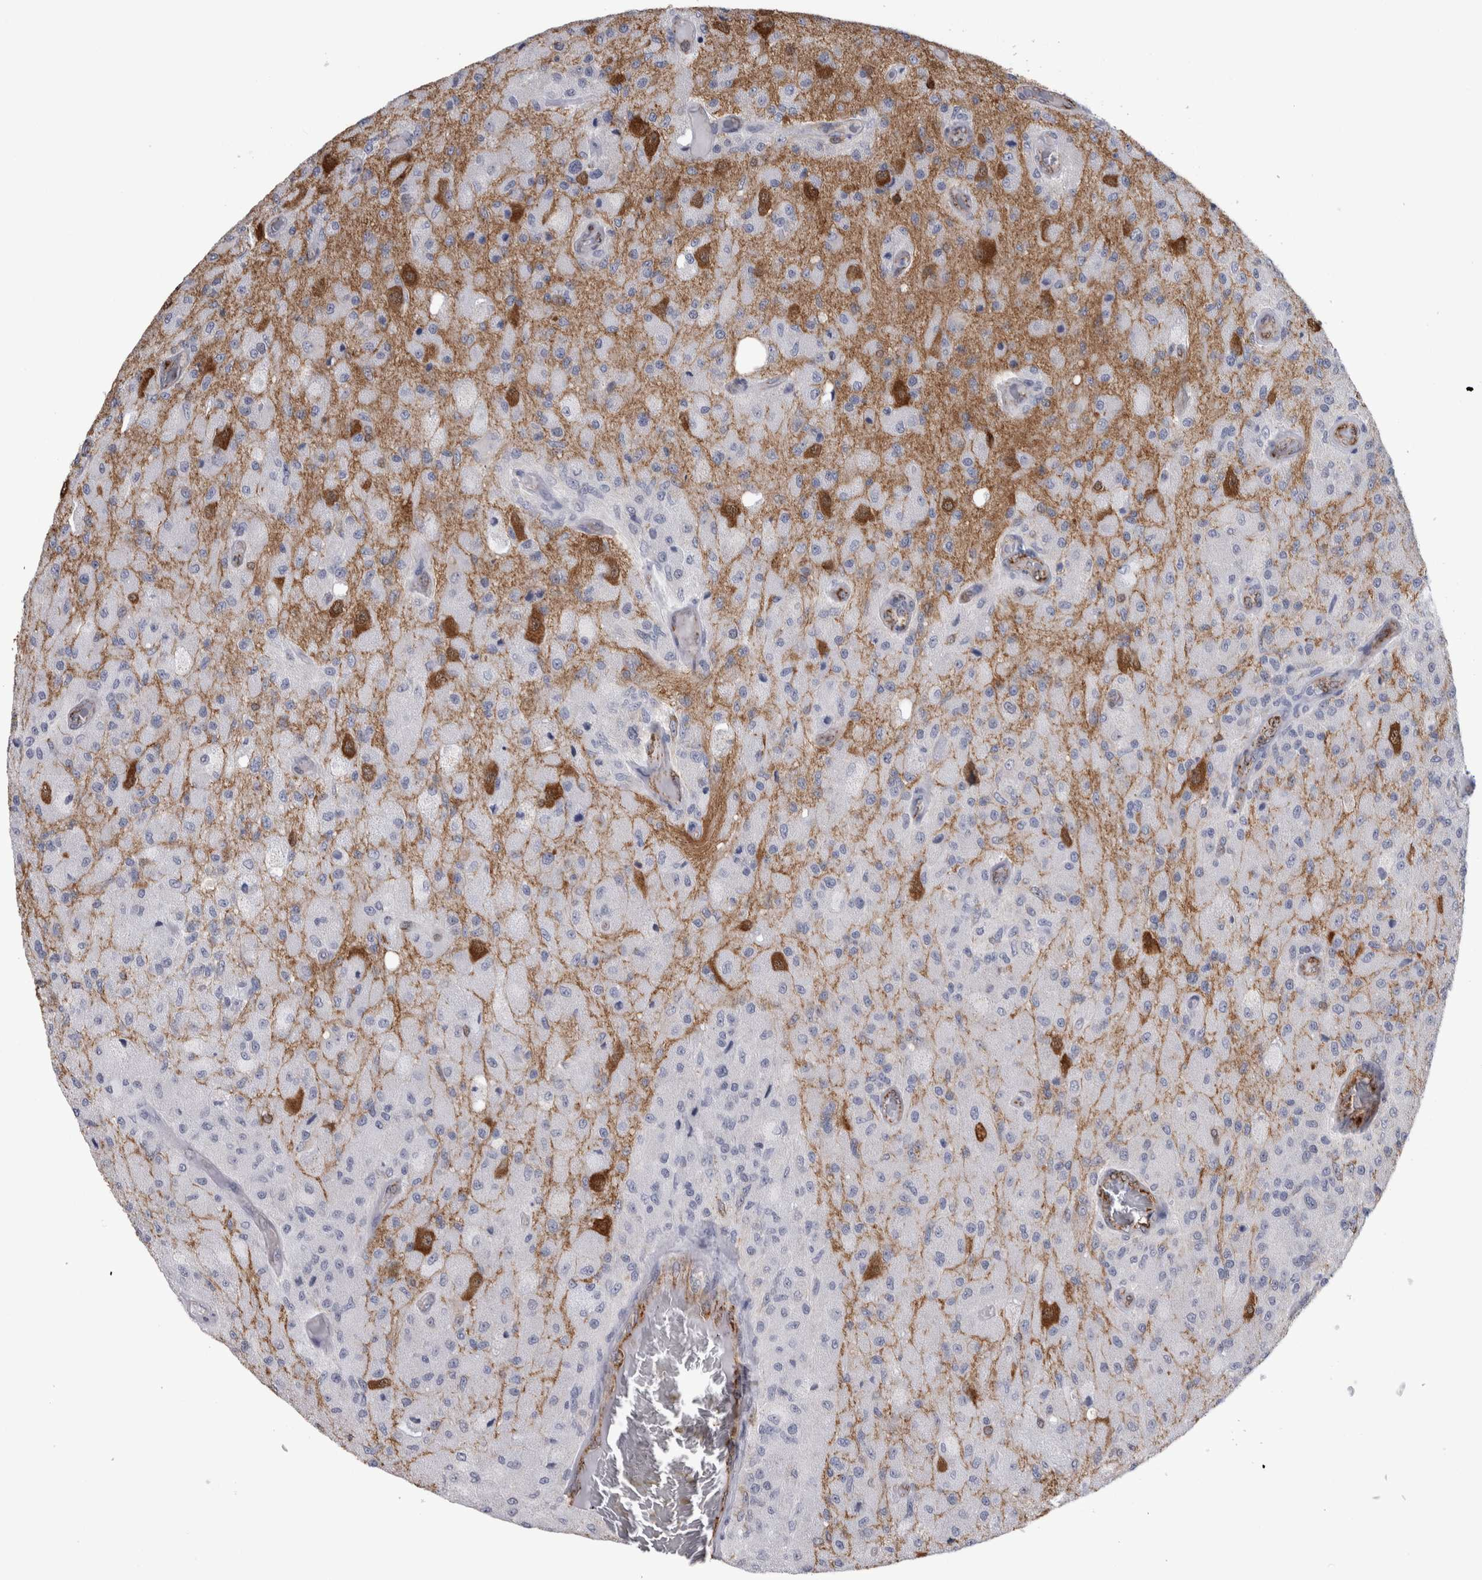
{"staining": {"intensity": "negative", "quantity": "none", "location": "none"}, "tissue": "glioma", "cell_type": "Tumor cells", "image_type": "cancer", "snomed": [{"axis": "morphology", "description": "Normal tissue, NOS"}, {"axis": "morphology", "description": "Glioma, malignant, High grade"}, {"axis": "topography", "description": "Cerebral cortex"}], "caption": "Tumor cells show no significant protein positivity in glioma. (DAB immunohistochemistry (IHC), high magnification).", "gene": "ACOT7", "patient": {"sex": "male", "age": 77}}